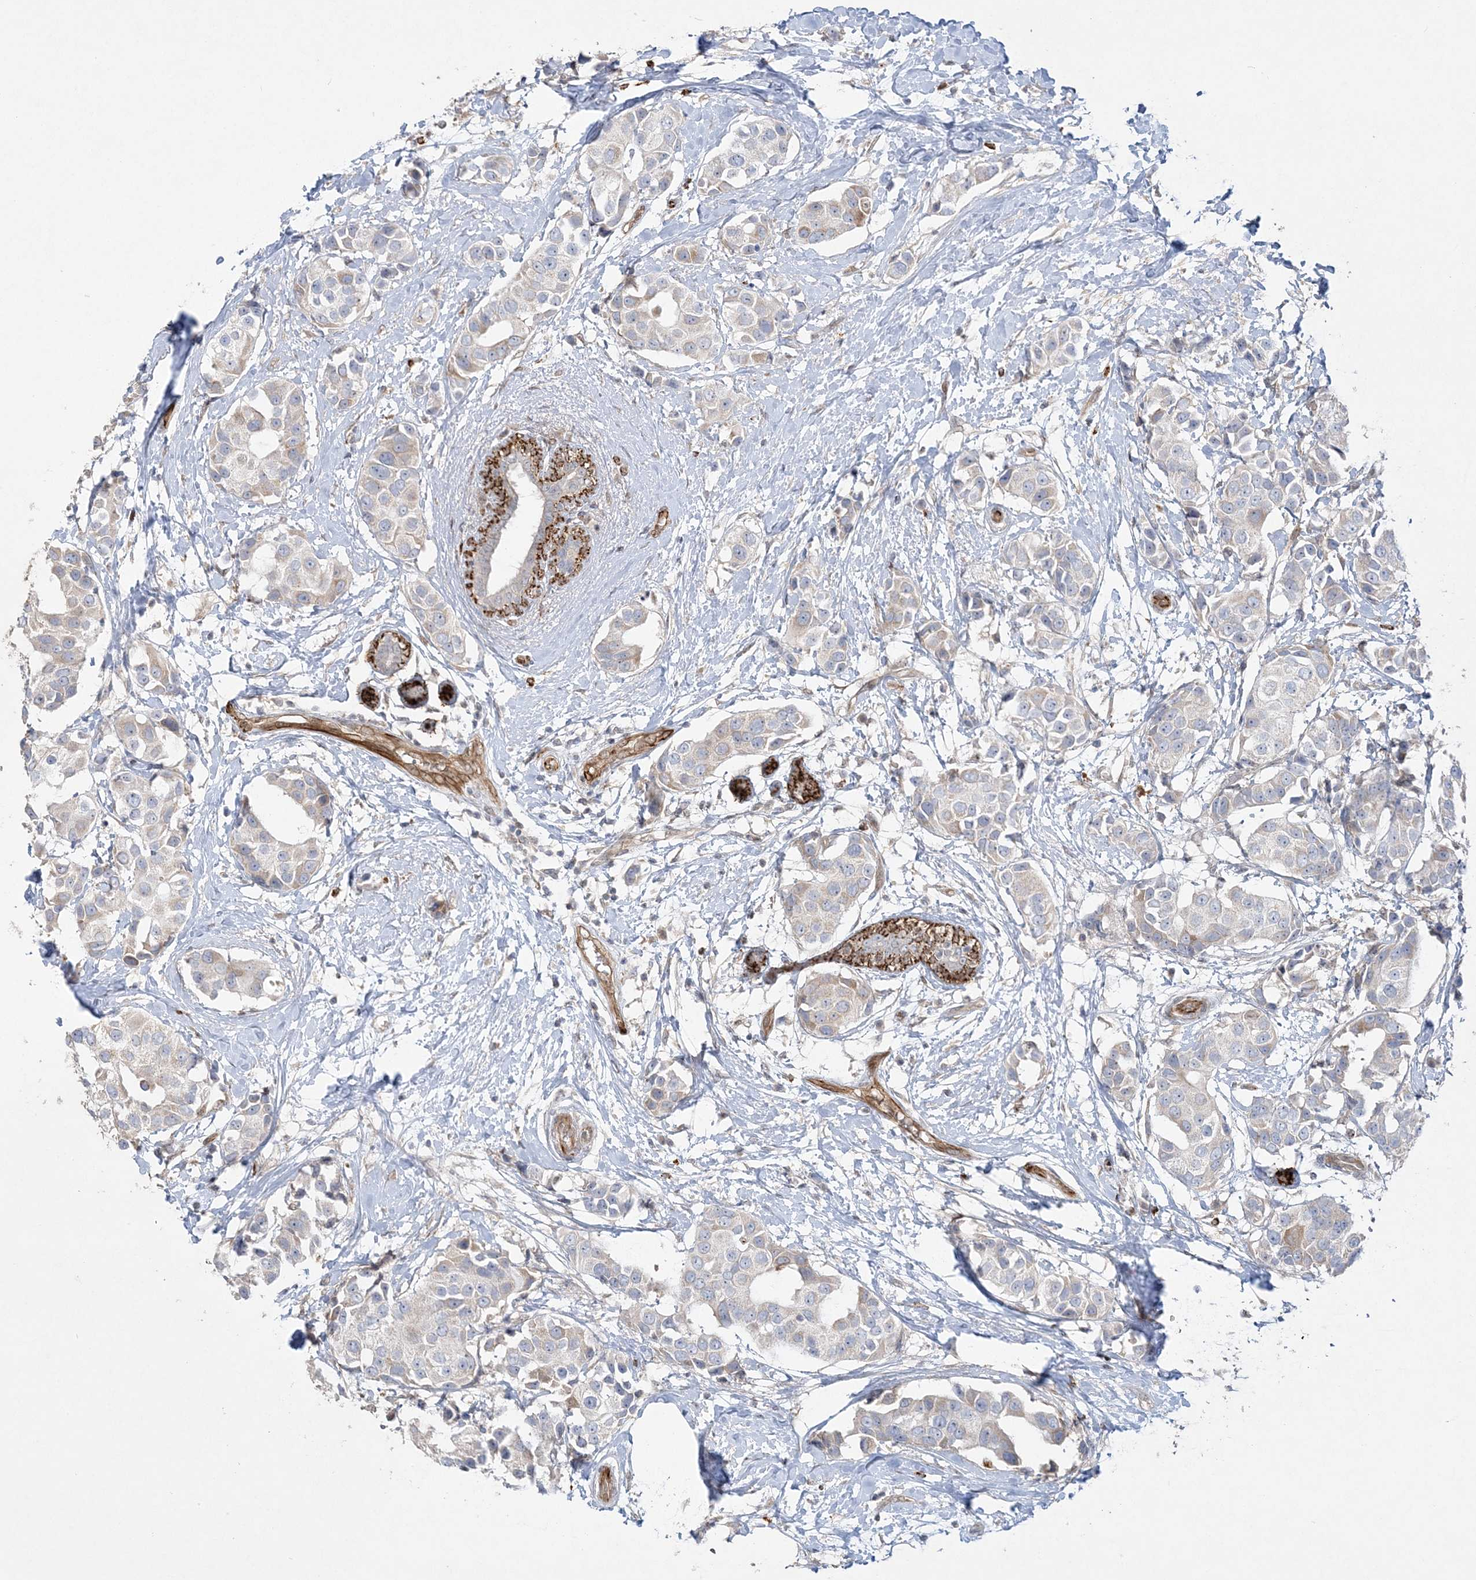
{"staining": {"intensity": "weak", "quantity": ">75%", "location": "cytoplasmic/membranous"}, "tissue": "breast cancer", "cell_type": "Tumor cells", "image_type": "cancer", "snomed": [{"axis": "morphology", "description": "Normal tissue, NOS"}, {"axis": "morphology", "description": "Duct carcinoma"}, {"axis": "topography", "description": "Breast"}], "caption": "Tumor cells show weak cytoplasmic/membranous staining in about >75% of cells in infiltrating ductal carcinoma (breast).", "gene": "INPP1", "patient": {"sex": "female", "age": 39}}